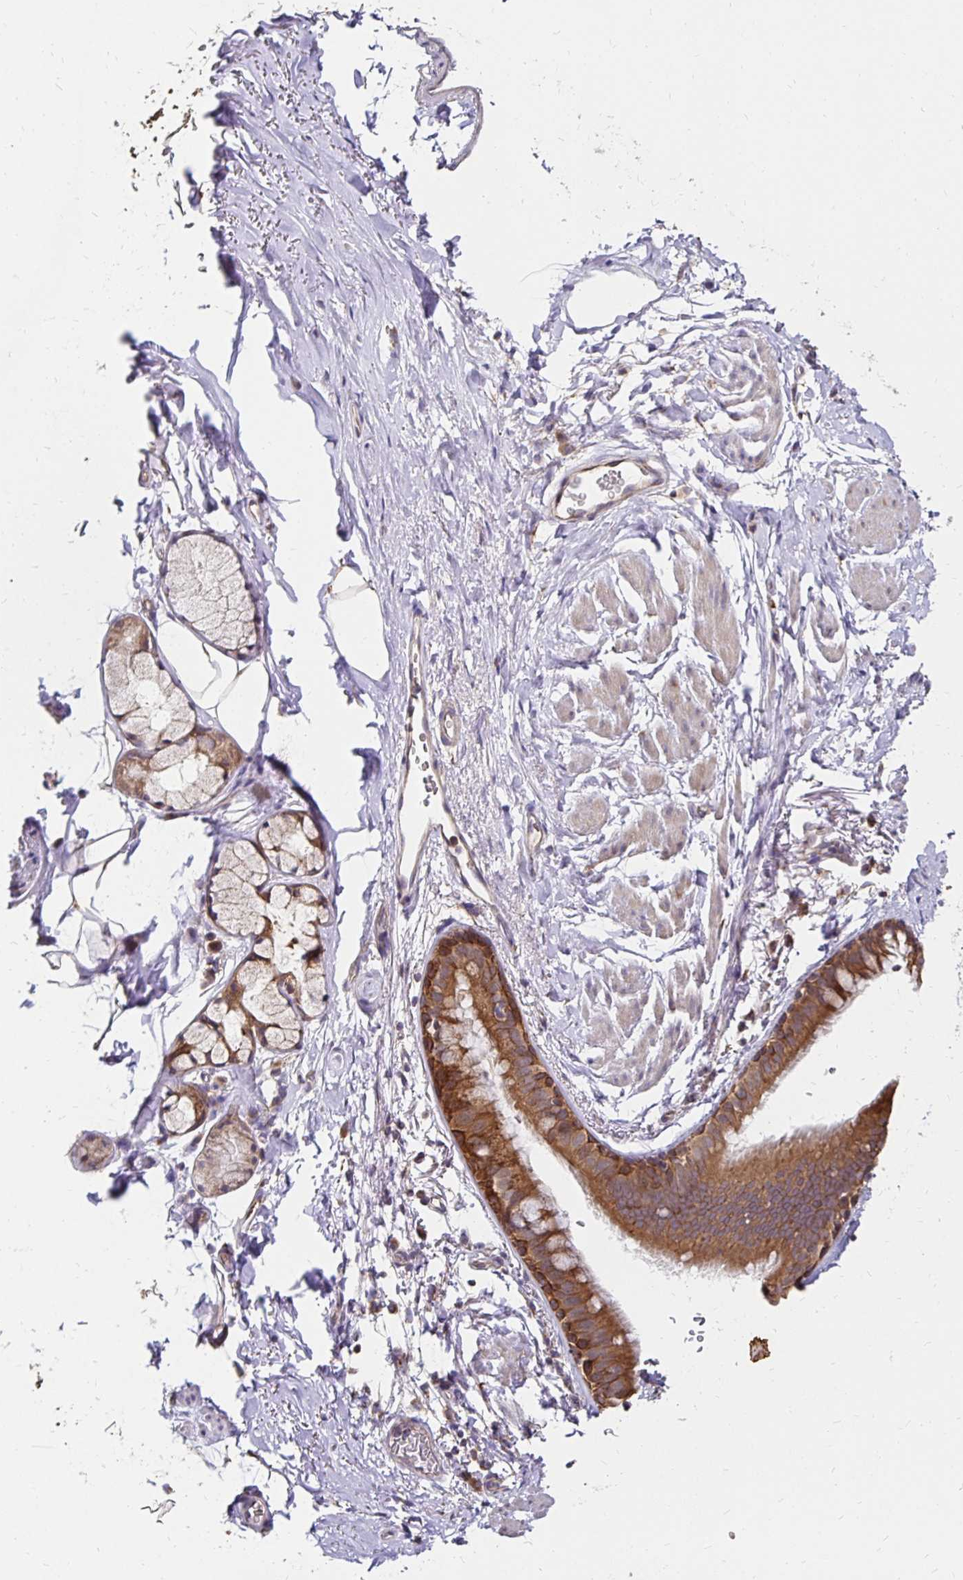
{"staining": {"intensity": "strong", "quantity": ">75%", "location": "cytoplasmic/membranous"}, "tissue": "bronchus", "cell_type": "Respiratory epithelial cells", "image_type": "normal", "snomed": [{"axis": "morphology", "description": "Normal tissue, NOS"}, {"axis": "topography", "description": "Bronchus"}], "caption": "A brown stain labels strong cytoplasmic/membranous staining of a protein in respiratory epithelial cells of benign bronchus. (Brightfield microscopy of DAB IHC at high magnification).", "gene": "ZW10", "patient": {"sex": "male", "age": 67}}